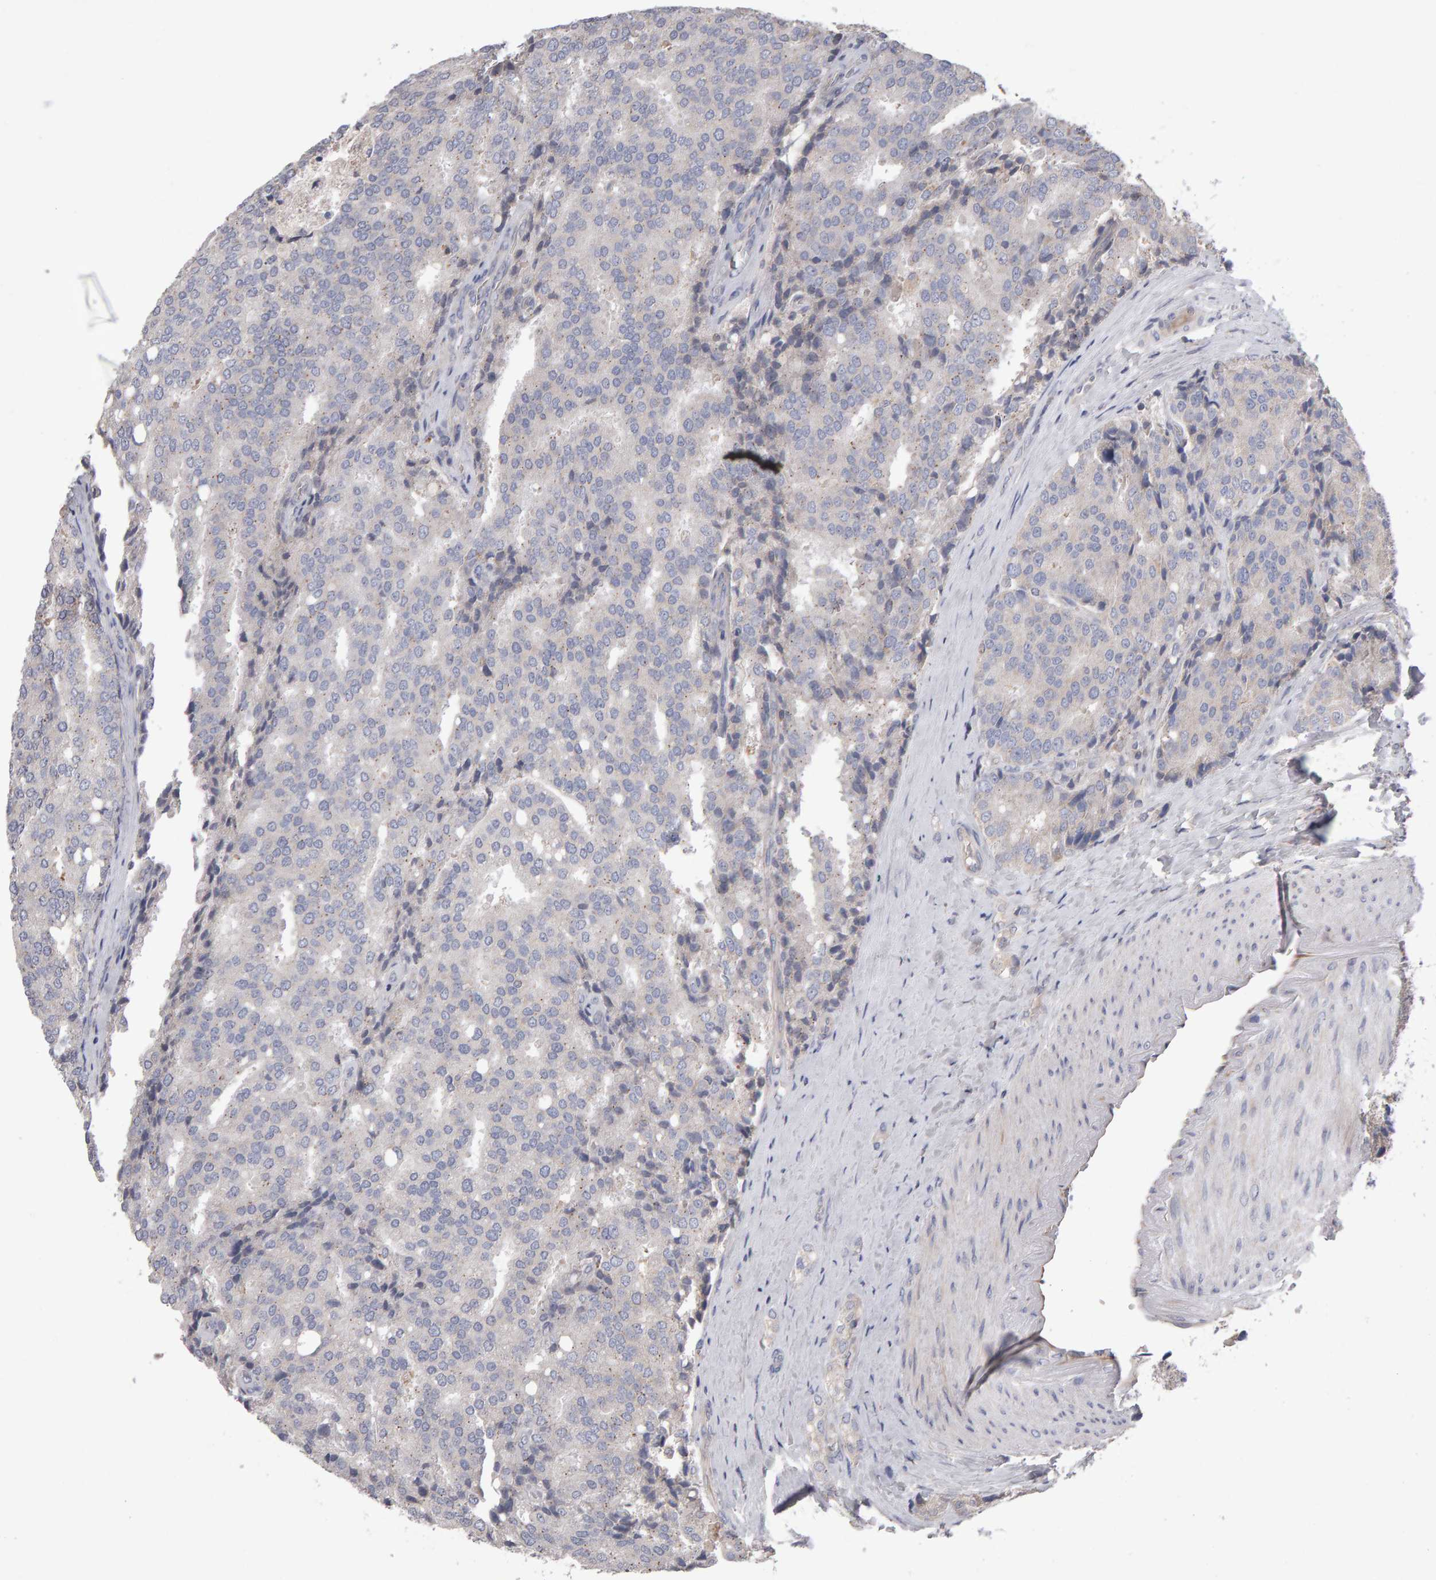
{"staining": {"intensity": "negative", "quantity": "none", "location": "none"}, "tissue": "prostate cancer", "cell_type": "Tumor cells", "image_type": "cancer", "snomed": [{"axis": "morphology", "description": "Adenocarcinoma, High grade"}, {"axis": "topography", "description": "Prostate"}], "caption": "Photomicrograph shows no protein expression in tumor cells of prostate high-grade adenocarcinoma tissue. (Brightfield microscopy of DAB (3,3'-diaminobenzidine) IHC at high magnification).", "gene": "PGS1", "patient": {"sex": "male", "age": 50}}